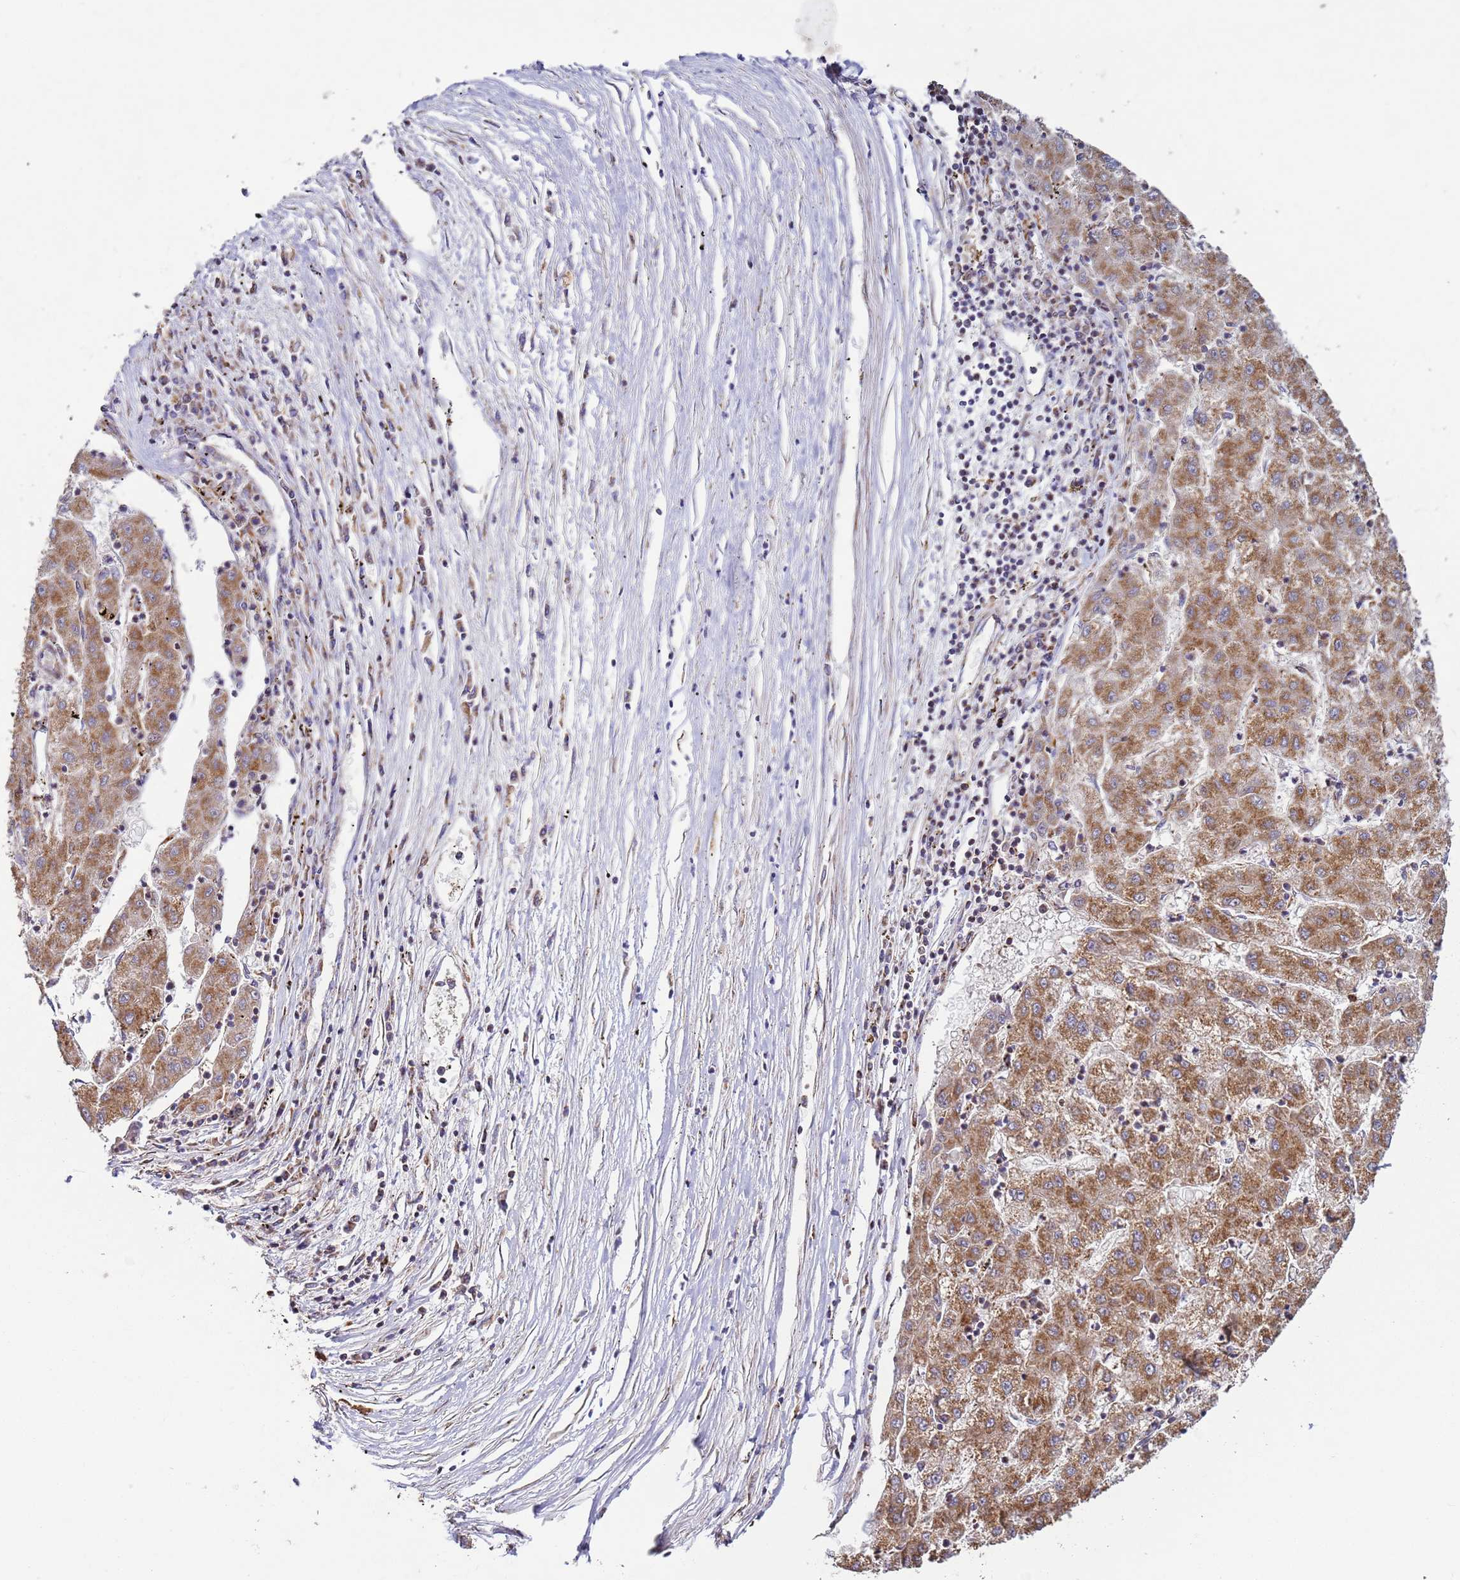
{"staining": {"intensity": "moderate", "quantity": ">75%", "location": "cytoplasmic/membranous"}, "tissue": "liver cancer", "cell_type": "Tumor cells", "image_type": "cancer", "snomed": [{"axis": "morphology", "description": "Carcinoma, Hepatocellular, NOS"}, {"axis": "topography", "description": "Liver"}], "caption": "The micrograph shows immunohistochemical staining of liver hepatocellular carcinoma. There is moderate cytoplasmic/membranous staining is identified in about >75% of tumor cells.", "gene": "FBXO33", "patient": {"sex": "male", "age": 72}}